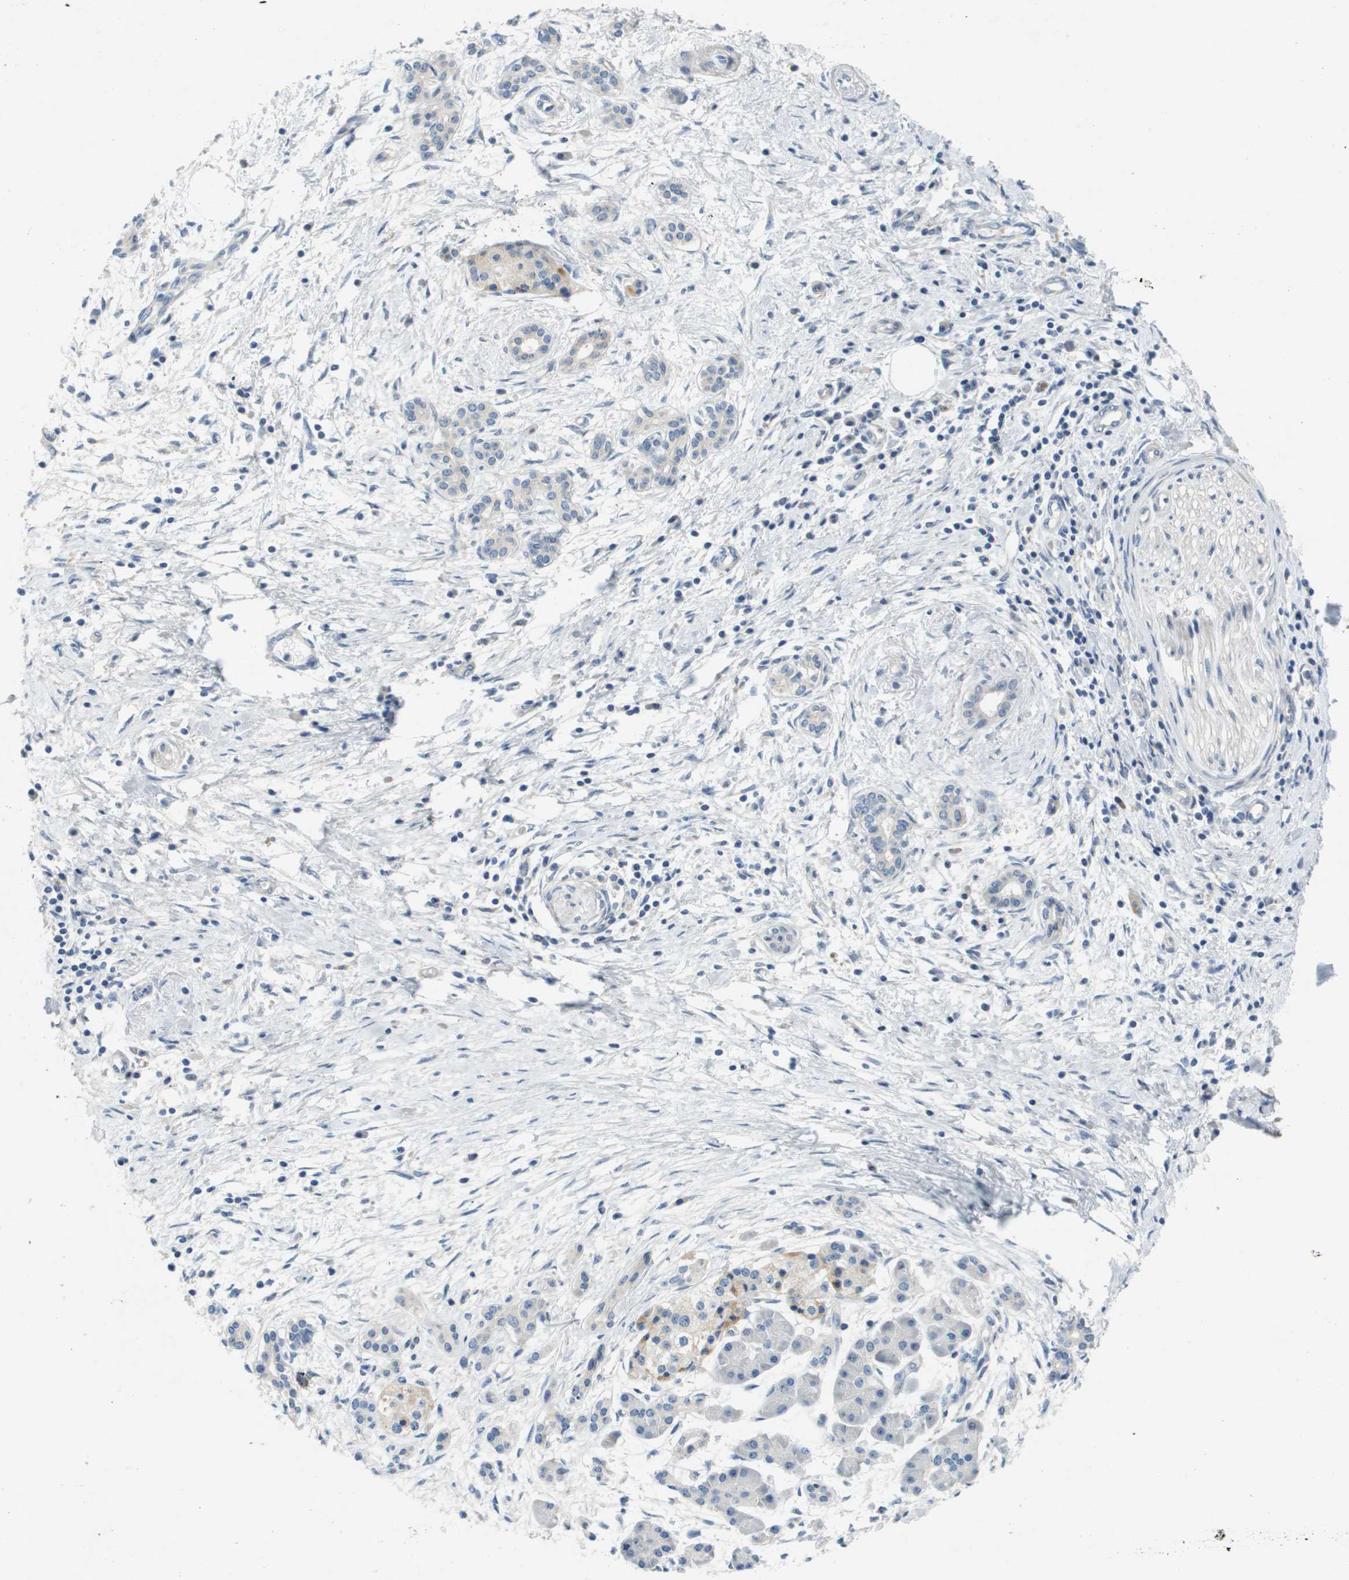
{"staining": {"intensity": "negative", "quantity": "none", "location": "none"}, "tissue": "pancreatic cancer", "cell_type": "Tumor cells", "image_type": "cancer", "snomed": [{"axis": "morphology", "description": "Adenocarcinoma, NOS"}, {"axis": "topography", "description": "Pancreas"}], "caption": "The histopathology image shows no significant positivity in tumor cells of adenocarcinoma (pancreatic).", "gene": "SCN4B", "patient": {"sex": "female", "age": 70}}